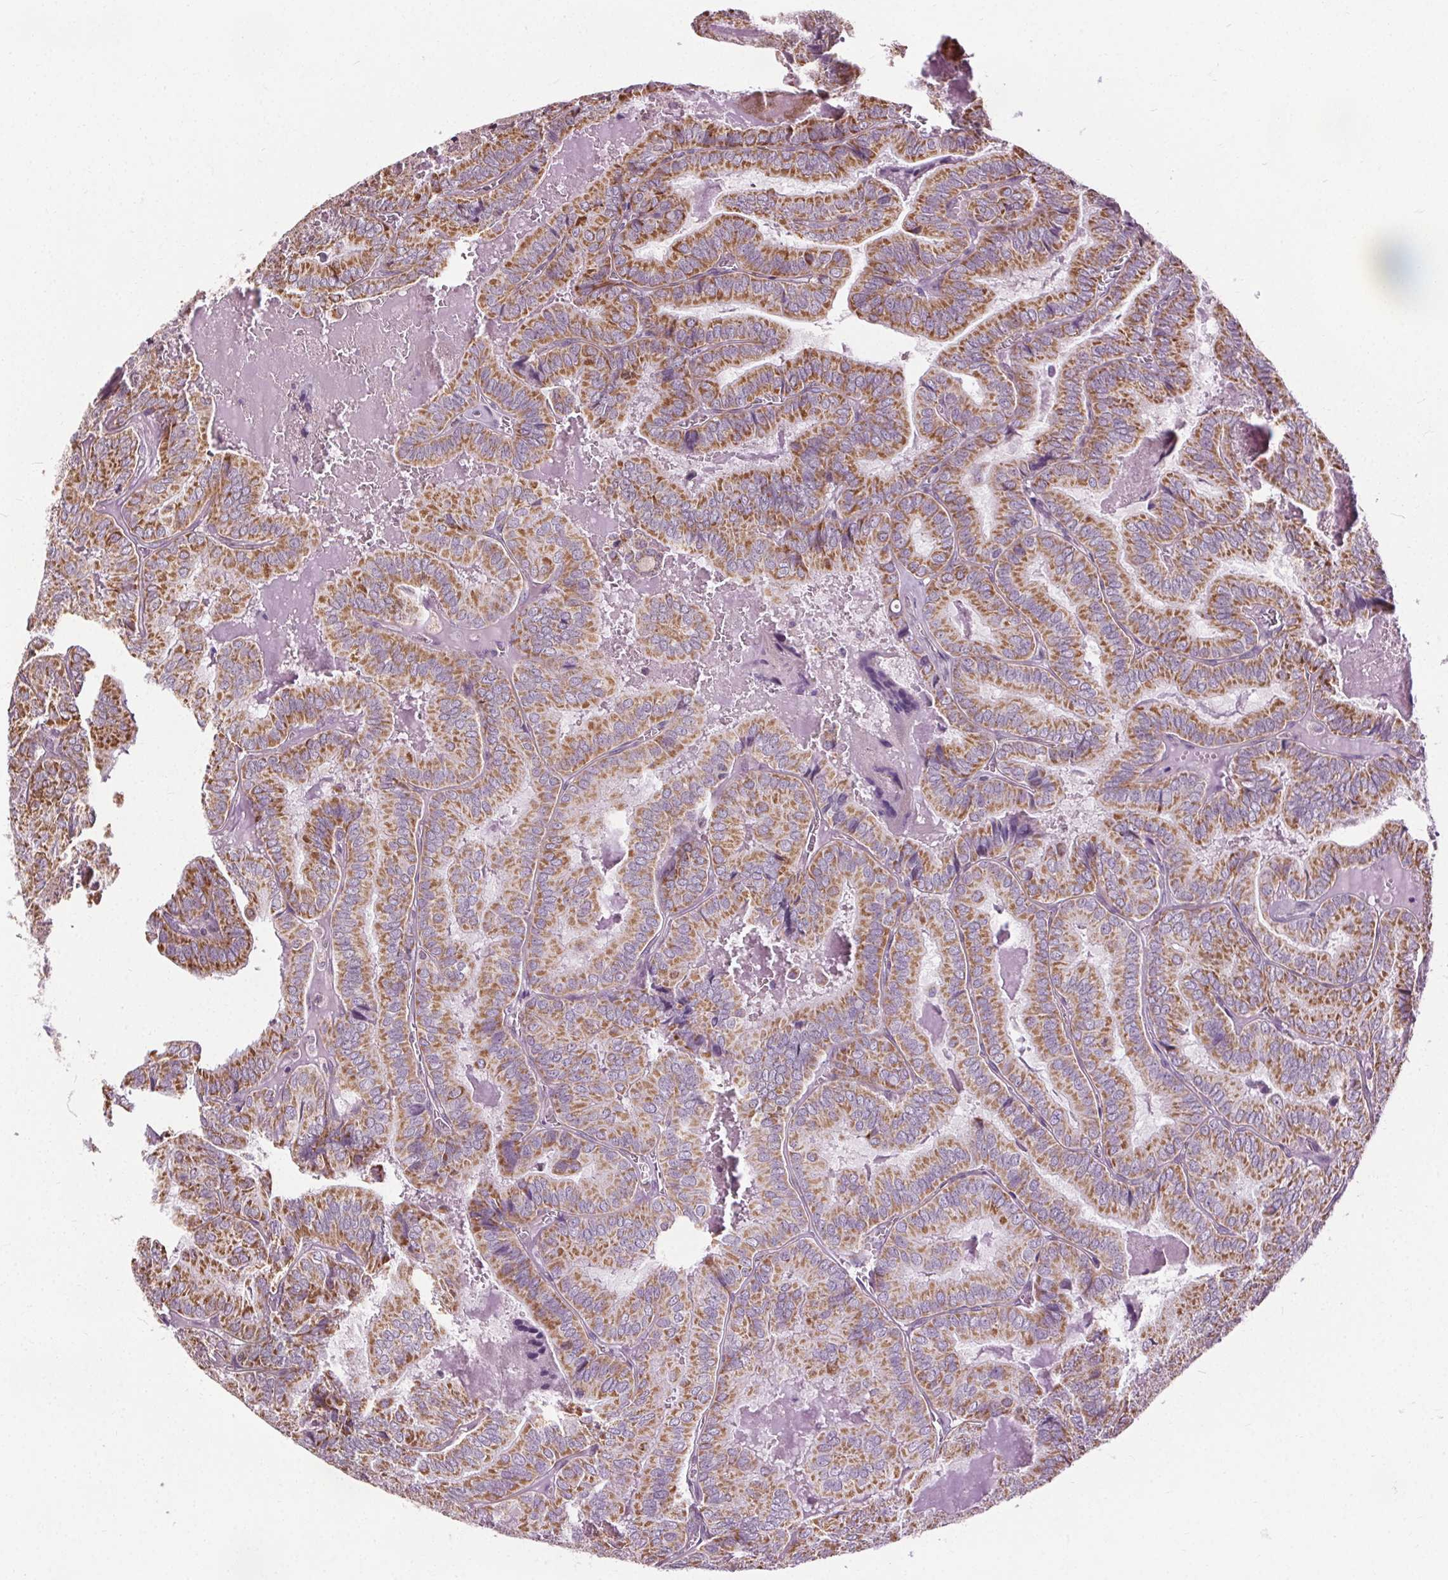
{"staining": {"intensity": "moderate", "quantity": ">75%", "location": "cytoplasmic/membranous"}, "tissue": "thyroid cancer", "cell_type": "Tumor cells", "image_type": "cancer", "snomed": [{"axis": "morphology", "description": "Papillary adenocarcinoma, NOS"}, {"axis": "topography", "description": "Thyroid gland"}], "caption": "Papillary adenocarcinoma (thyroid) stained for a protein demonstrates moderate cytoplasmic/membranous positivity in tumor cells.", "gene": "LFNG", "patient": {"sex": "female", "age": 75}}